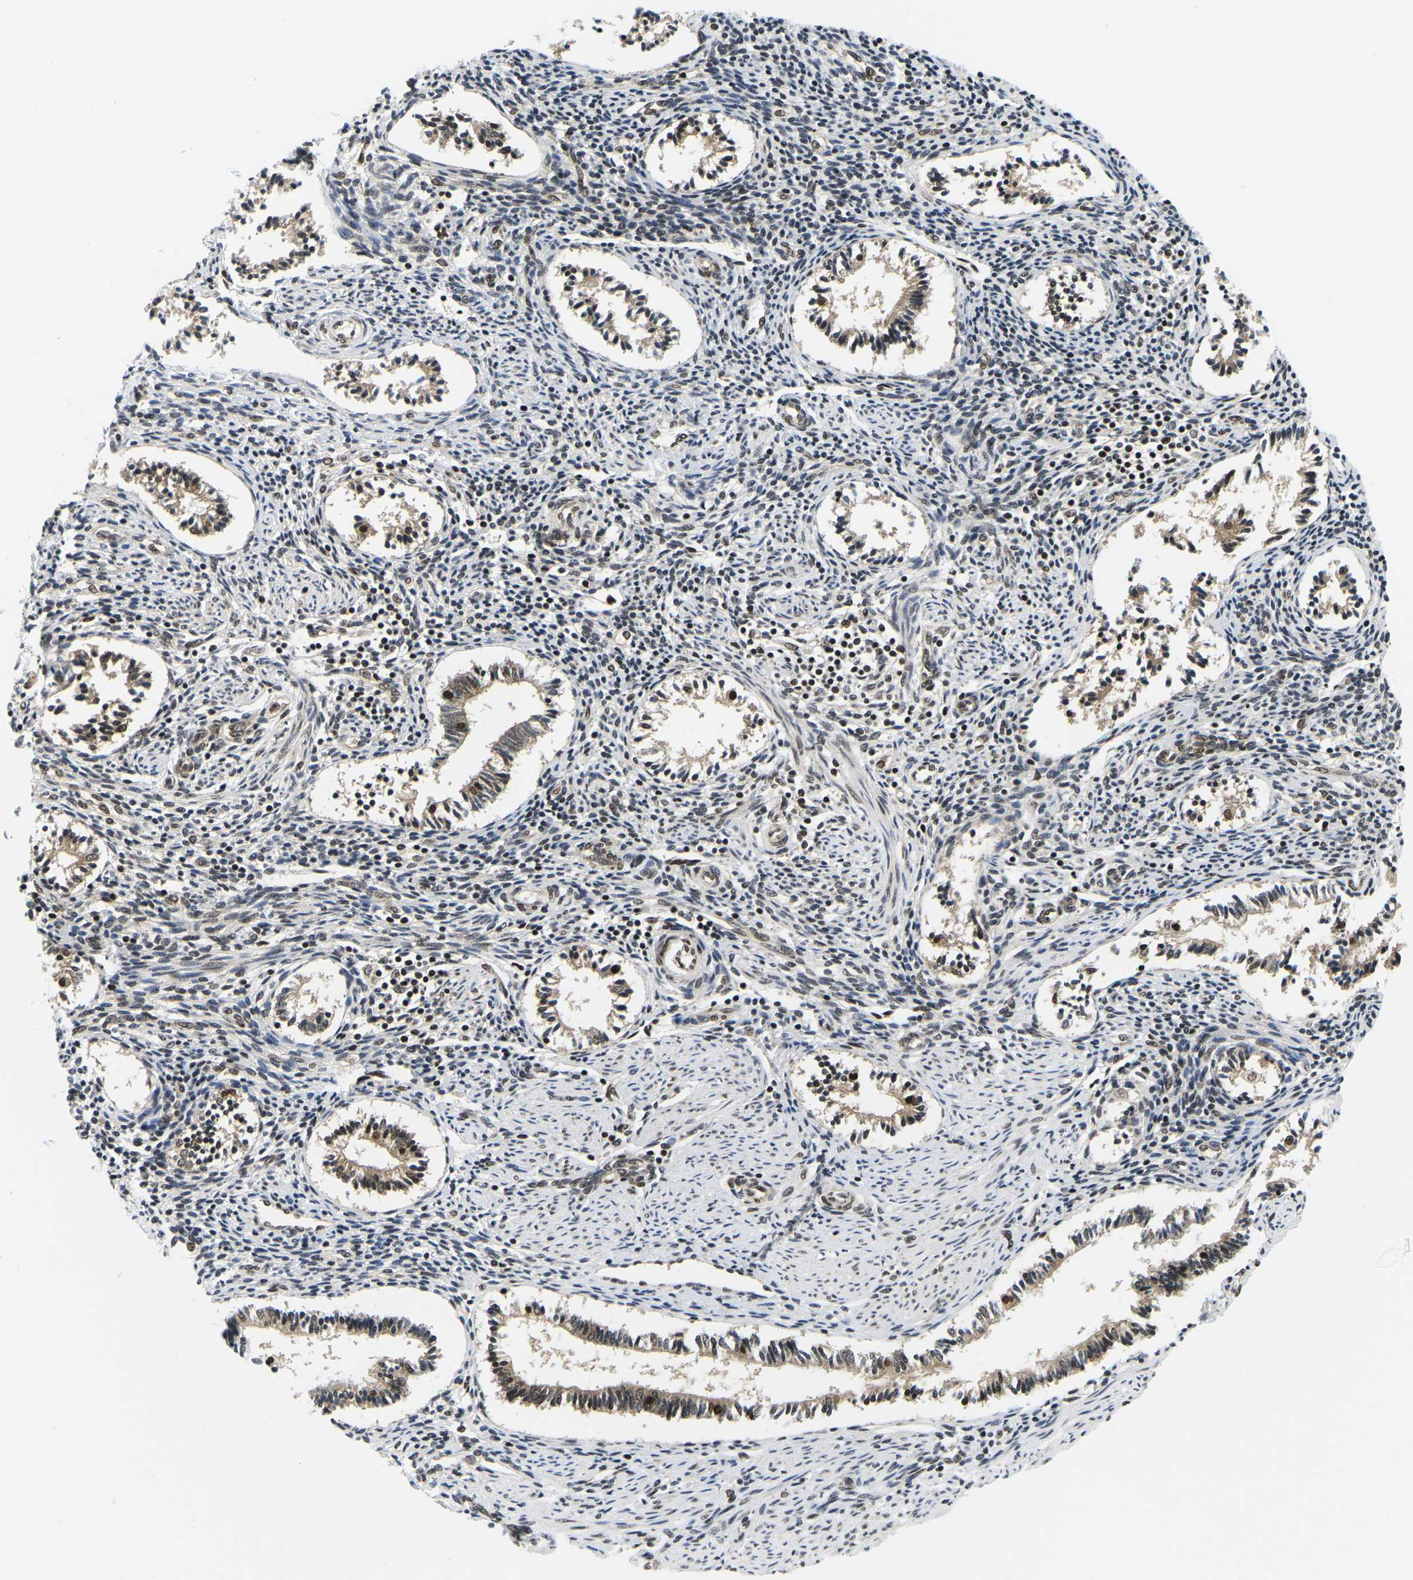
{"staining": {"intensity": "strong", "quantity": "25%-75%", "location": "cytoplasmic/membranous,nuclear"}, "tissue": "endometrium", "cell_type": "Cells in endometrial stroma", "image_type": "normal", "snomed": [{"axis": "morphology", "description": "Normal tissue, NOS"}, {"axis": "topography", "description": "Endometrium"}], "caption": "Human endometrium stained for a protein (brown) exhibits strong cytoplasmic/membranous,nuclear positive positivity in about 25%-75% of cells in endometrial stroma.", "gene": "CELF1", "patient": {"sex": "female", "age": 42}}